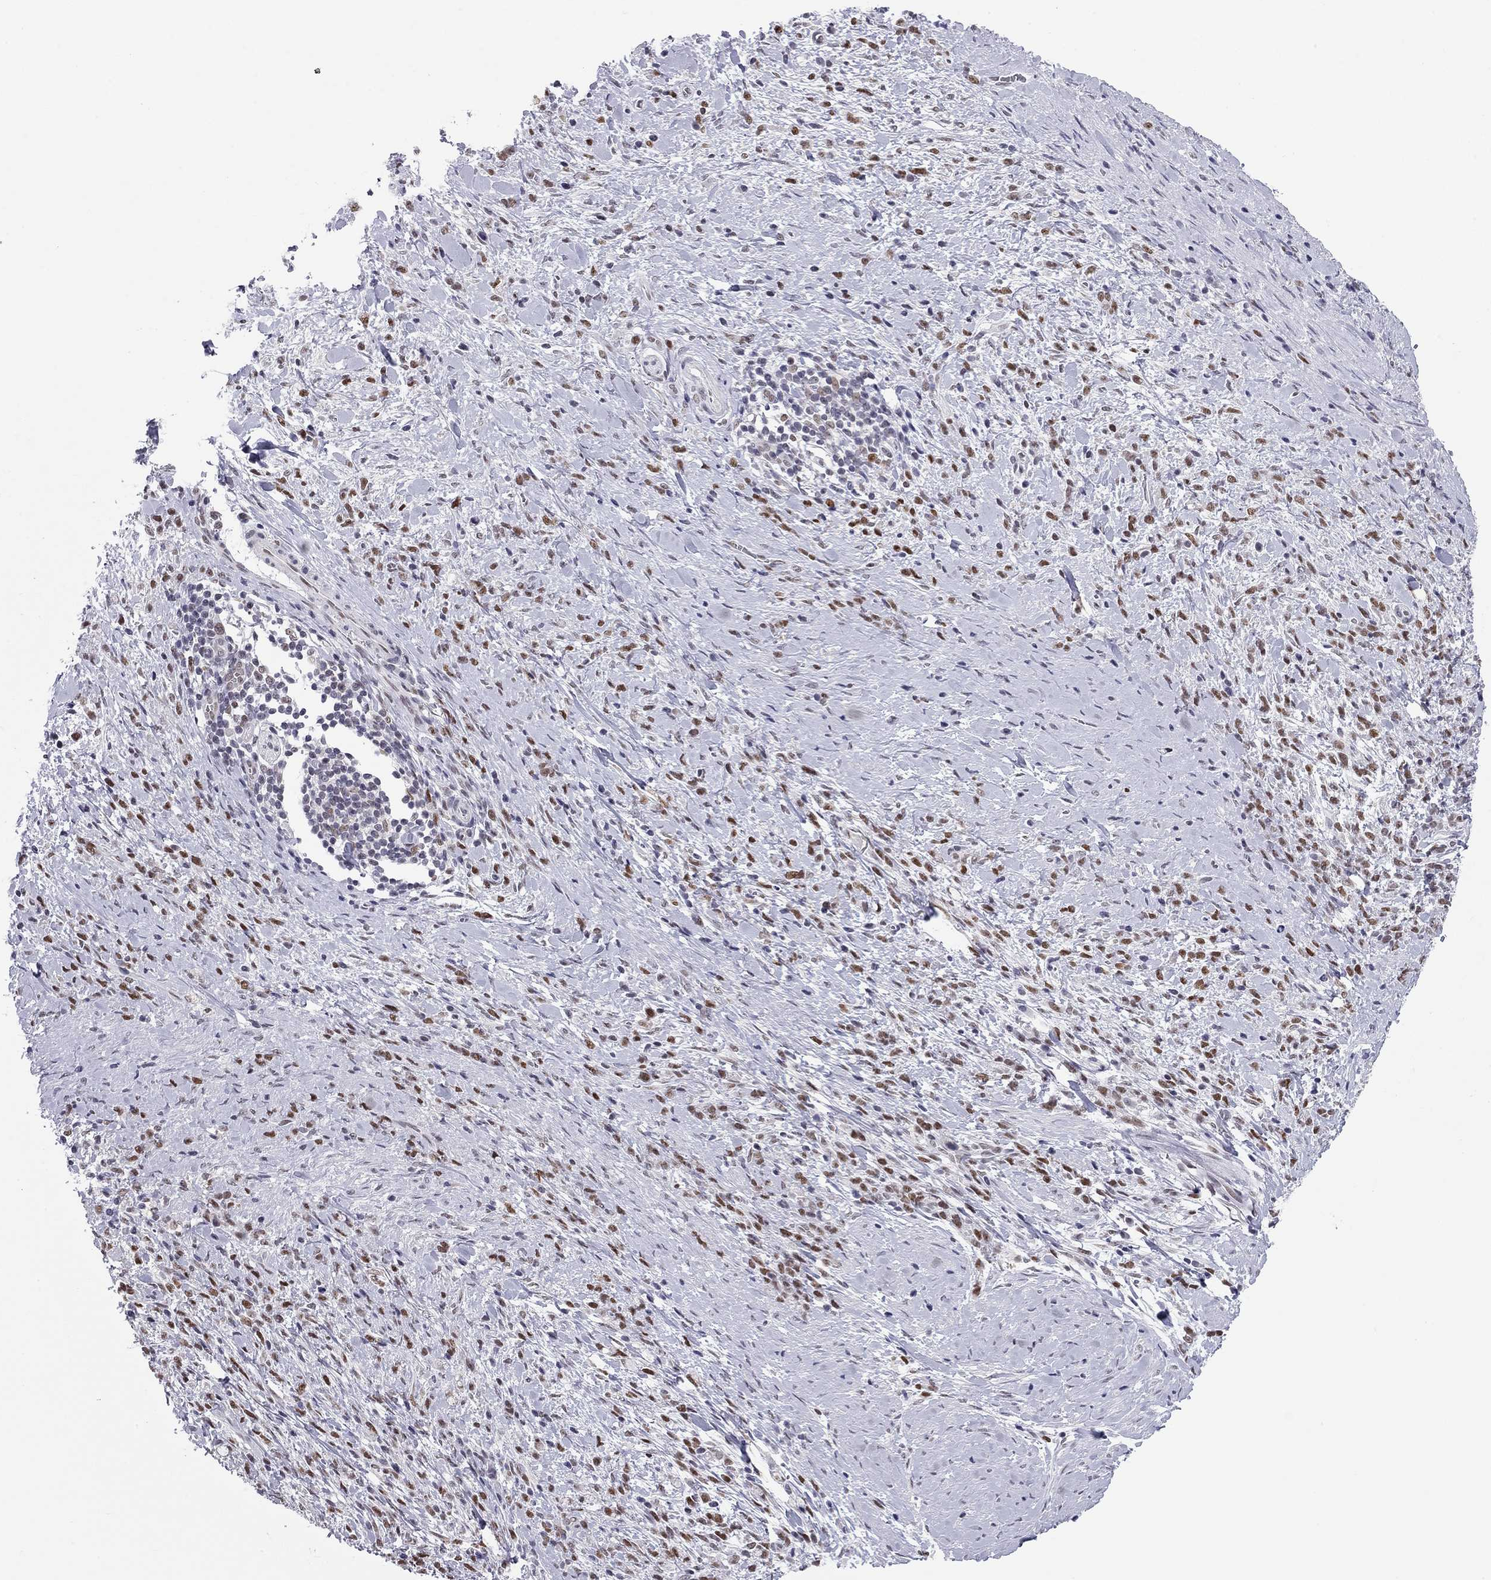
{"staining": {"intensity": "moderate", "quantity": ">75%", "location": "nuclear"}, "tissue": "stomach cancer", "cell_type": "Tumor cells", "image_type": "cancer", "snomed": [{"axis": "morphology", "description": "Adenocarcinoma, NOS"}, {"axis": "topography", "description": "Stomach"}], "caption": "High-power microscopy captured an IHC image of adenocarcinoma (stomach), revealing moderate nuclear positivity in about >75% of tumor cells.", "gene": "DOT1L", "patient": {"sex": "female", "age": 57}}